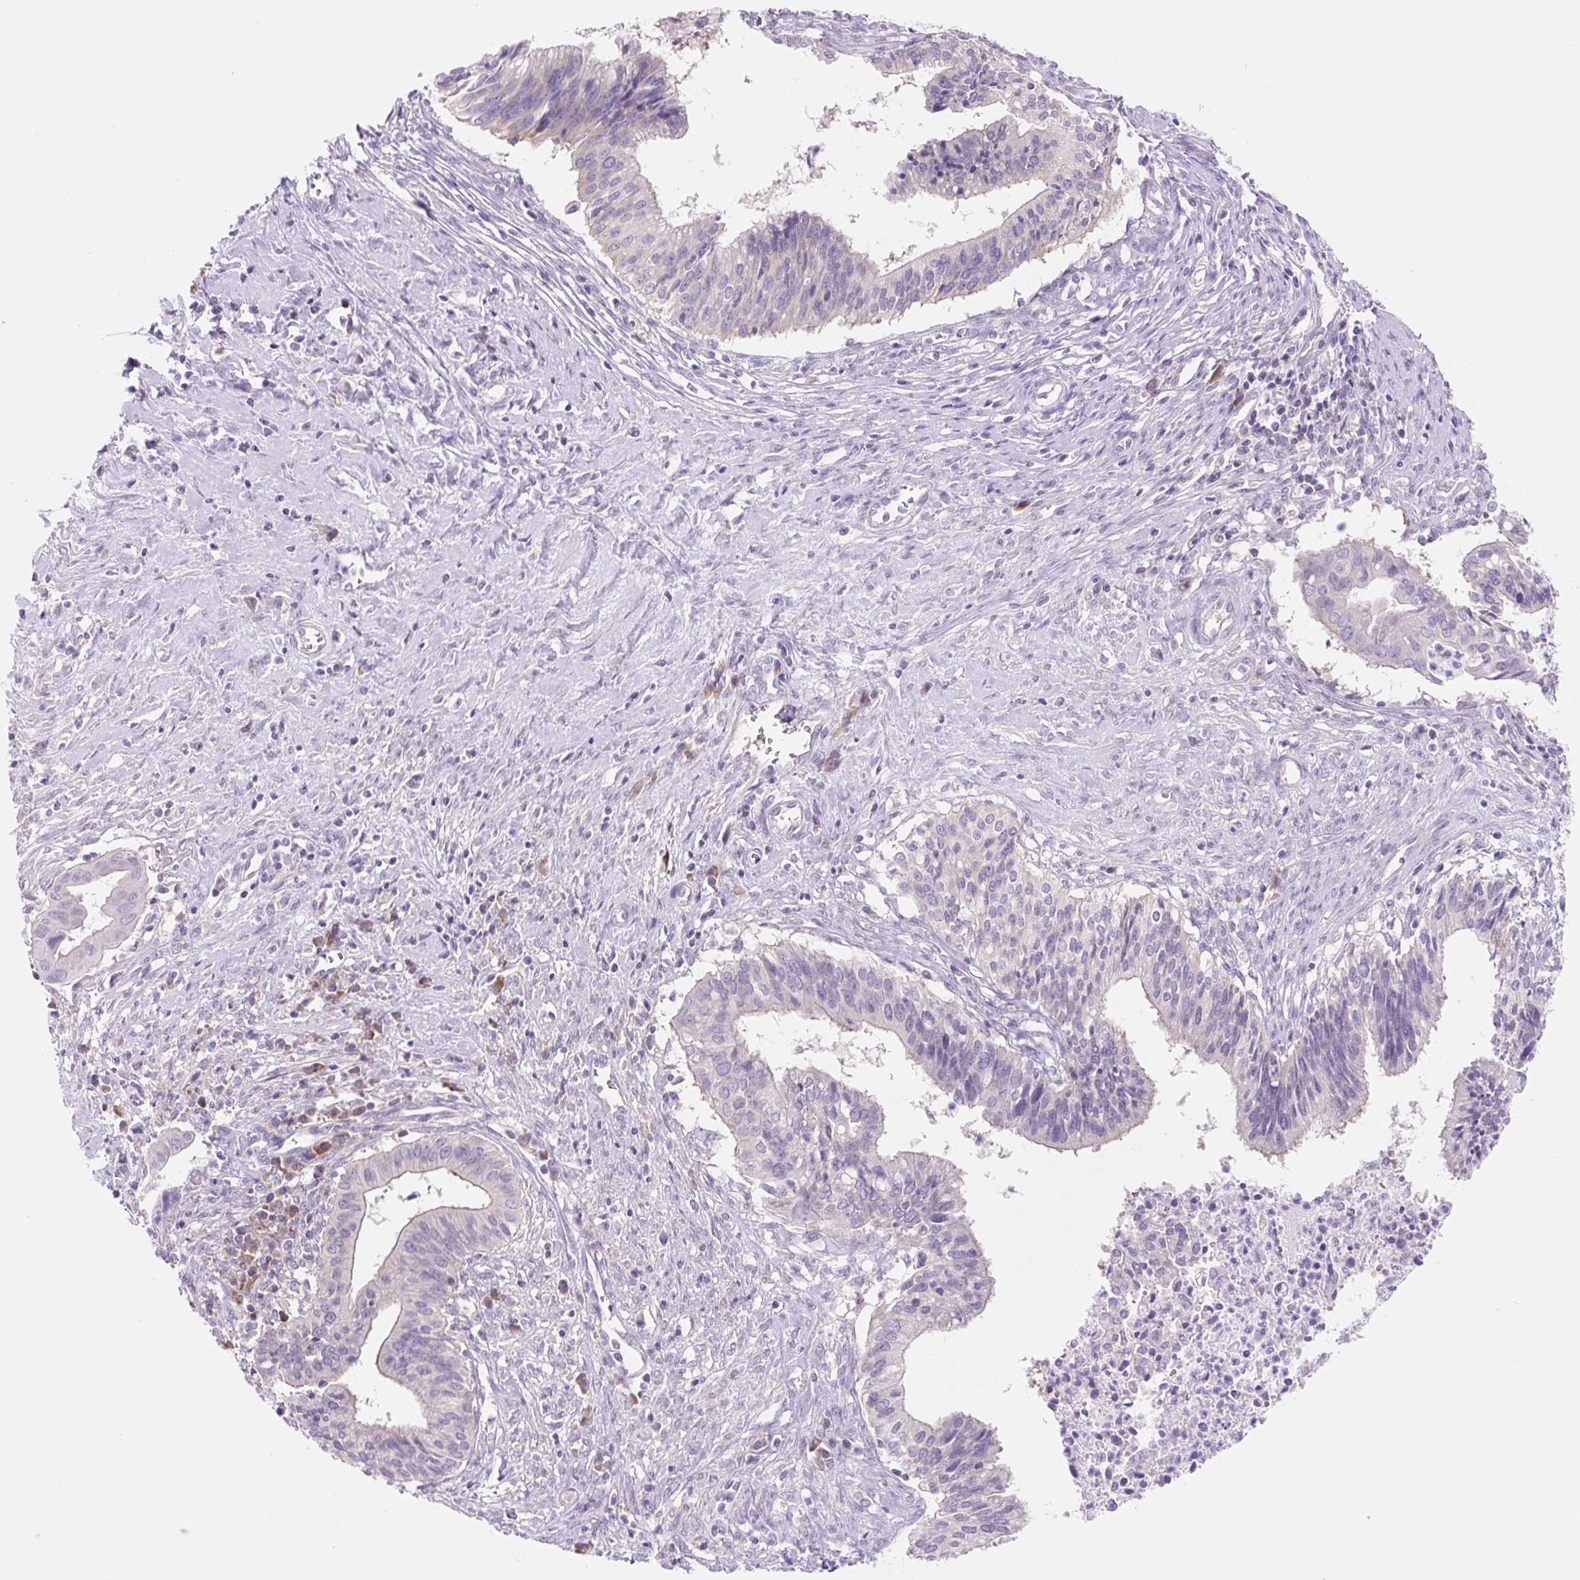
{"staining": {"intensity": "negative", "quantity": "none", "location": "none"}, "tissue": "cervical cancer", "cell_type": "Tumor cells", "image_type": "cancer", "snomed": [{"axis": "morphology", "description": "Adenocarcinoma, NOS"}, {"axis": "topography", "description": "Cervix"}], "caption": "Immunohistochemistry (IHC) histopathology image of neoplastic tissue: human cervical cancer stained with DAB (3,3'-diaminobenzidine) demonstrates no significant protein expression in tumor cells.", "gene": "CELF6", "patient": {"sex": "female", "age": 44}}